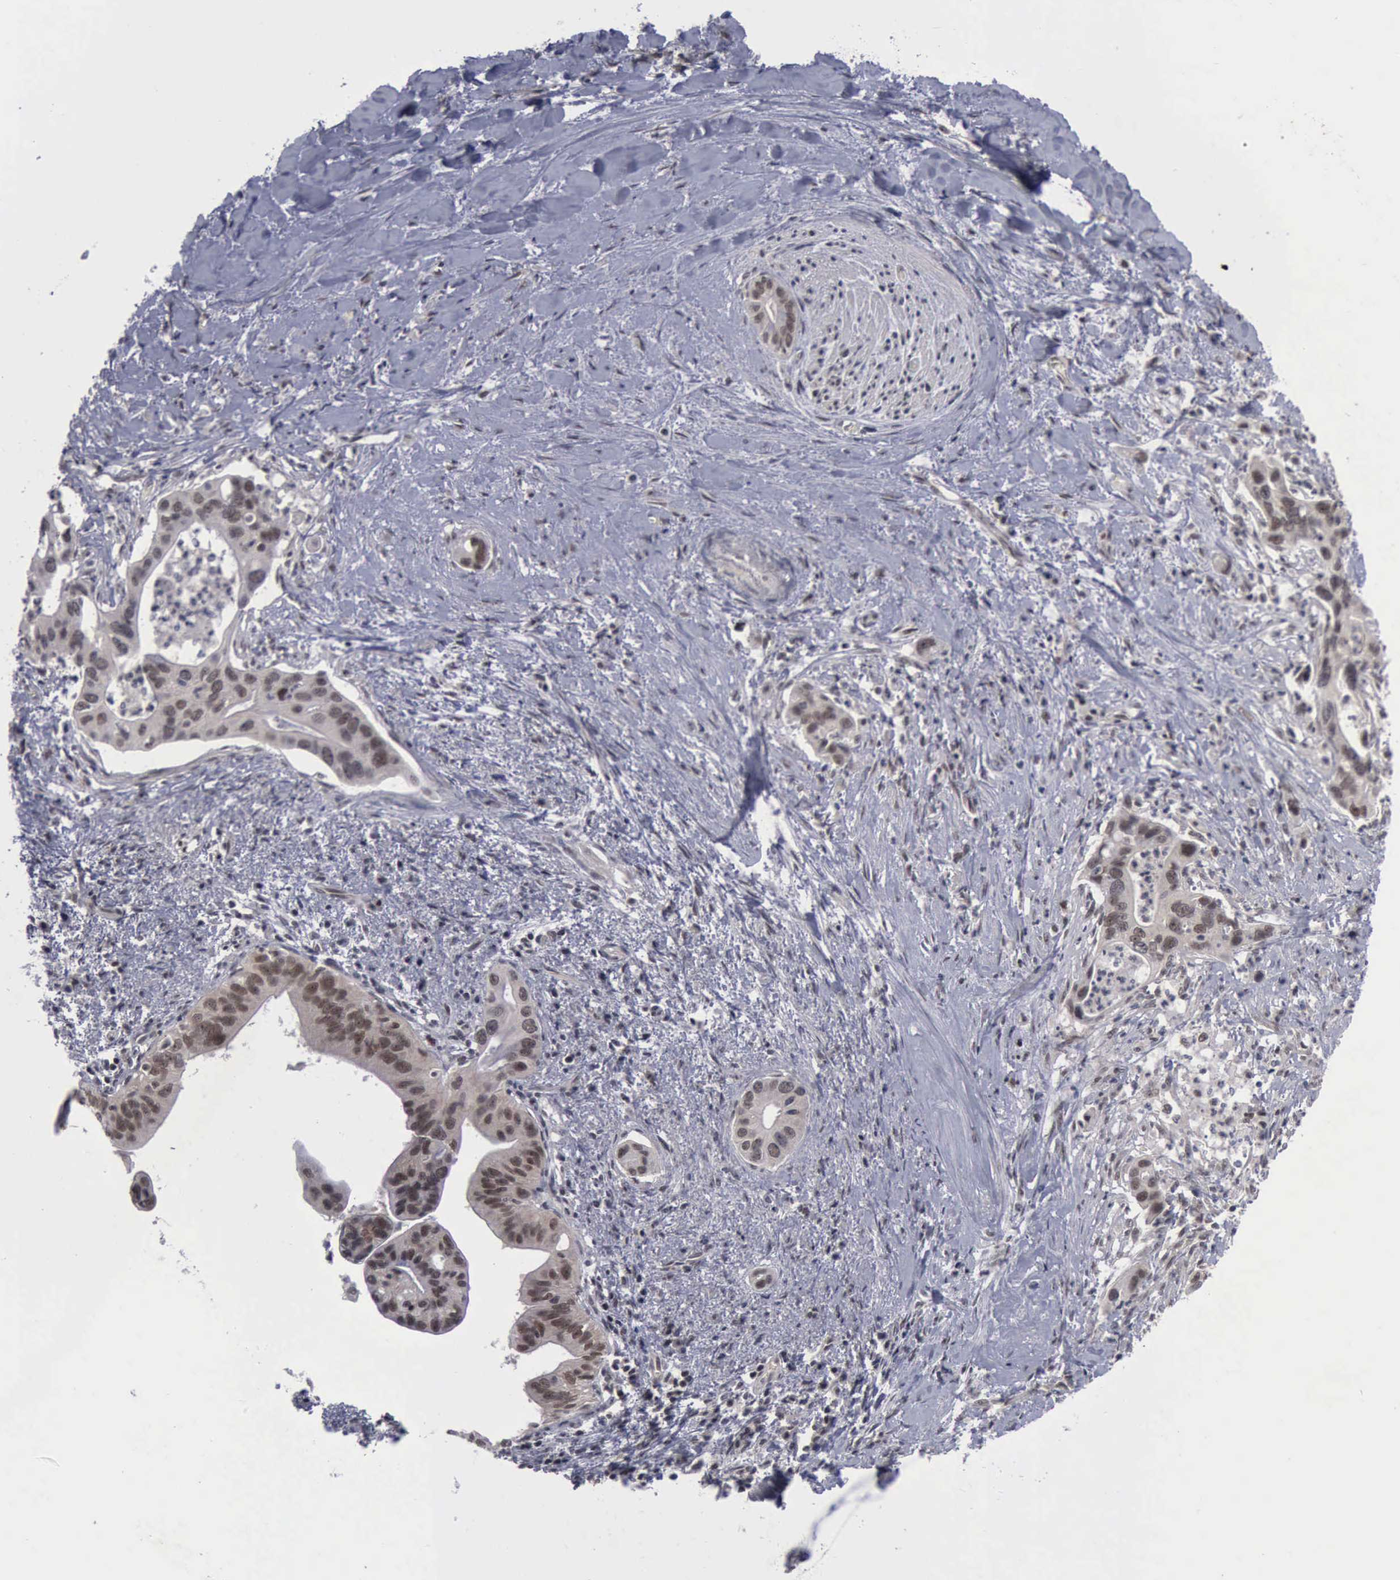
{"staining": {"intensity": "moderate", "quantity": ">75%", "location": "nuclear"}, "tissue": "liver cancer", "cell_type": "Tumor cells", "image_type": "cancer", "snomed": [{"axis": "morphology", "description": "Cholangiocarcinoma"}, {"axis": "topography", "description": "Liver"}], "caption": "A brown stain highlights moderate nuclear expression of a protein in human liver cholangiocarcinoma tumor cells.", "gene": "ATM", "patient": {"sex": "female", "age": 65}}